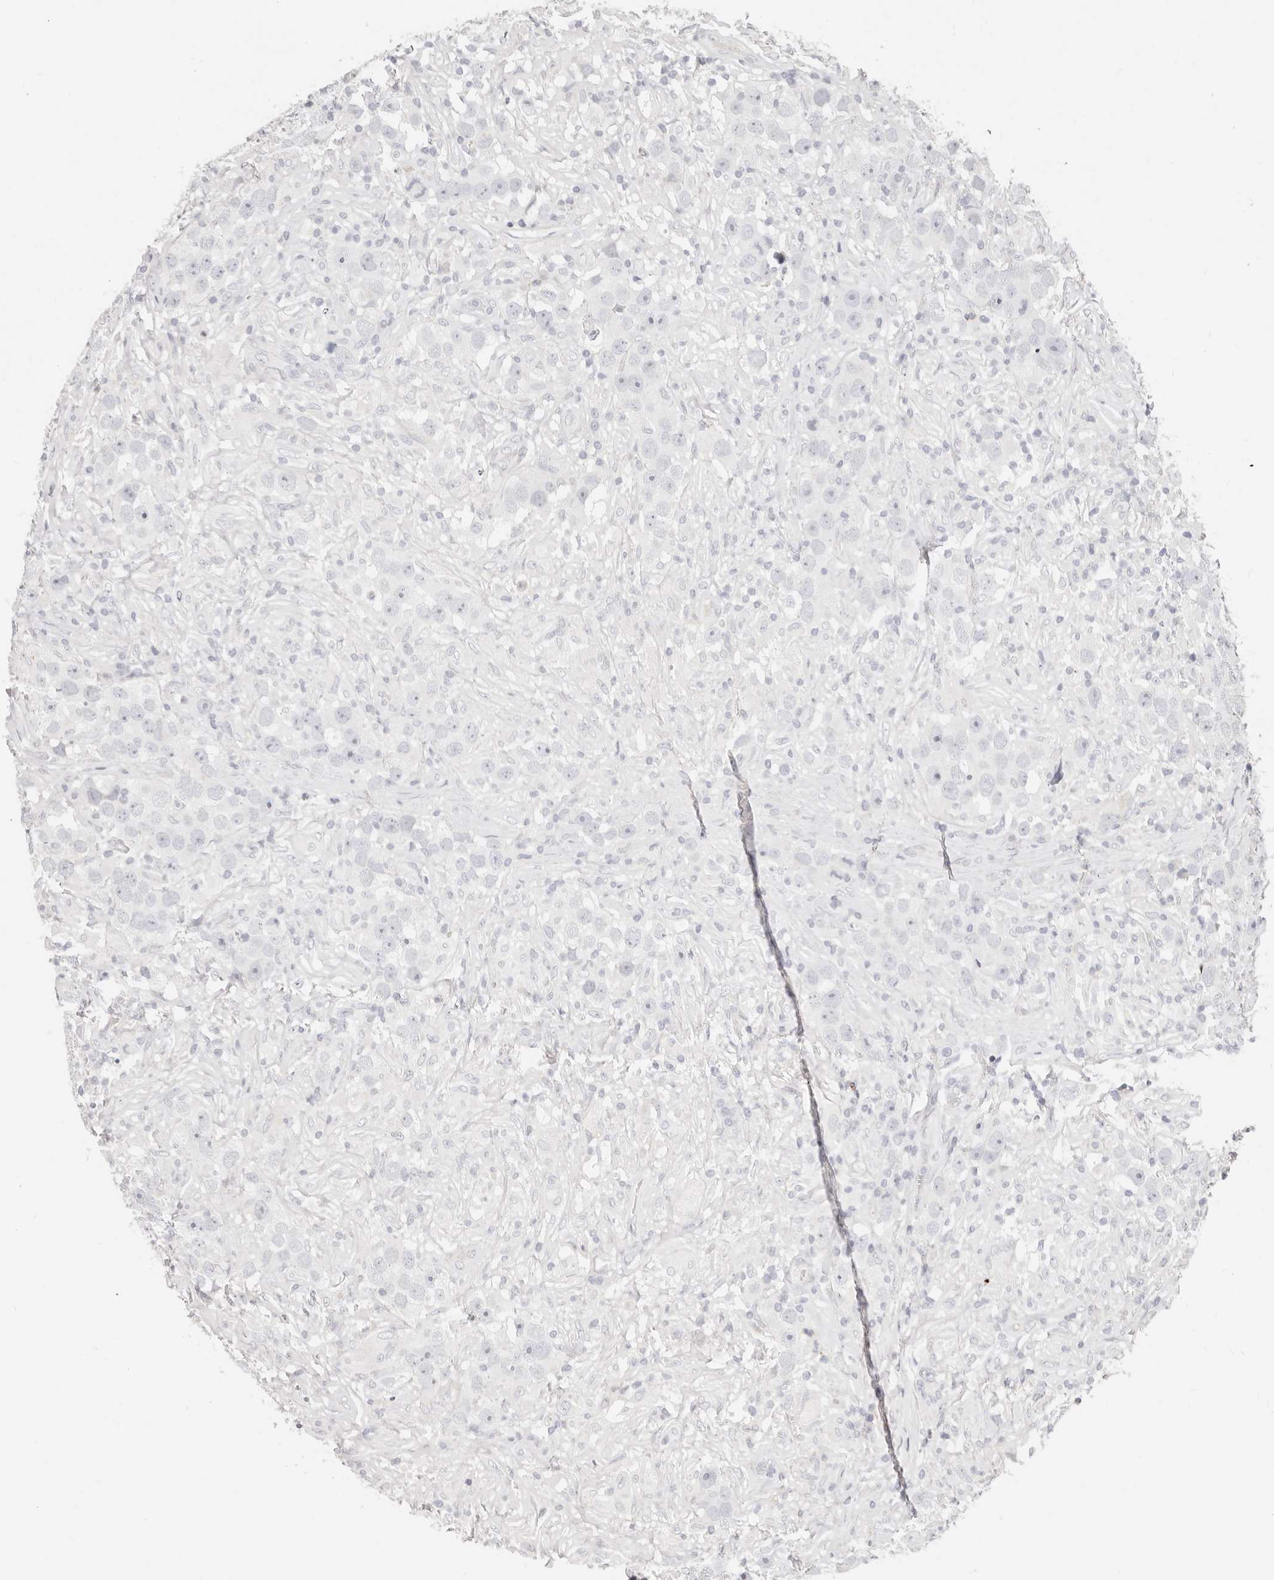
{"staining": {"intensity": "negative", "quantity": "none", "location": "none"}, "tissue": "testis cancer", "cell_type": "Tumor cells", "image_type": "cancer", "snomed": [{"axis": "morphology", "description": "Seminoma, NOS"}, {"axis": "topography", "description": "Testis"}], "caption": "This is an immunohistochemistry (IHC) image of human testis cancer. There is no staining in tumor cells.", "gene": "ASCL1", "patient": {"sex": "male", "age": 49}}